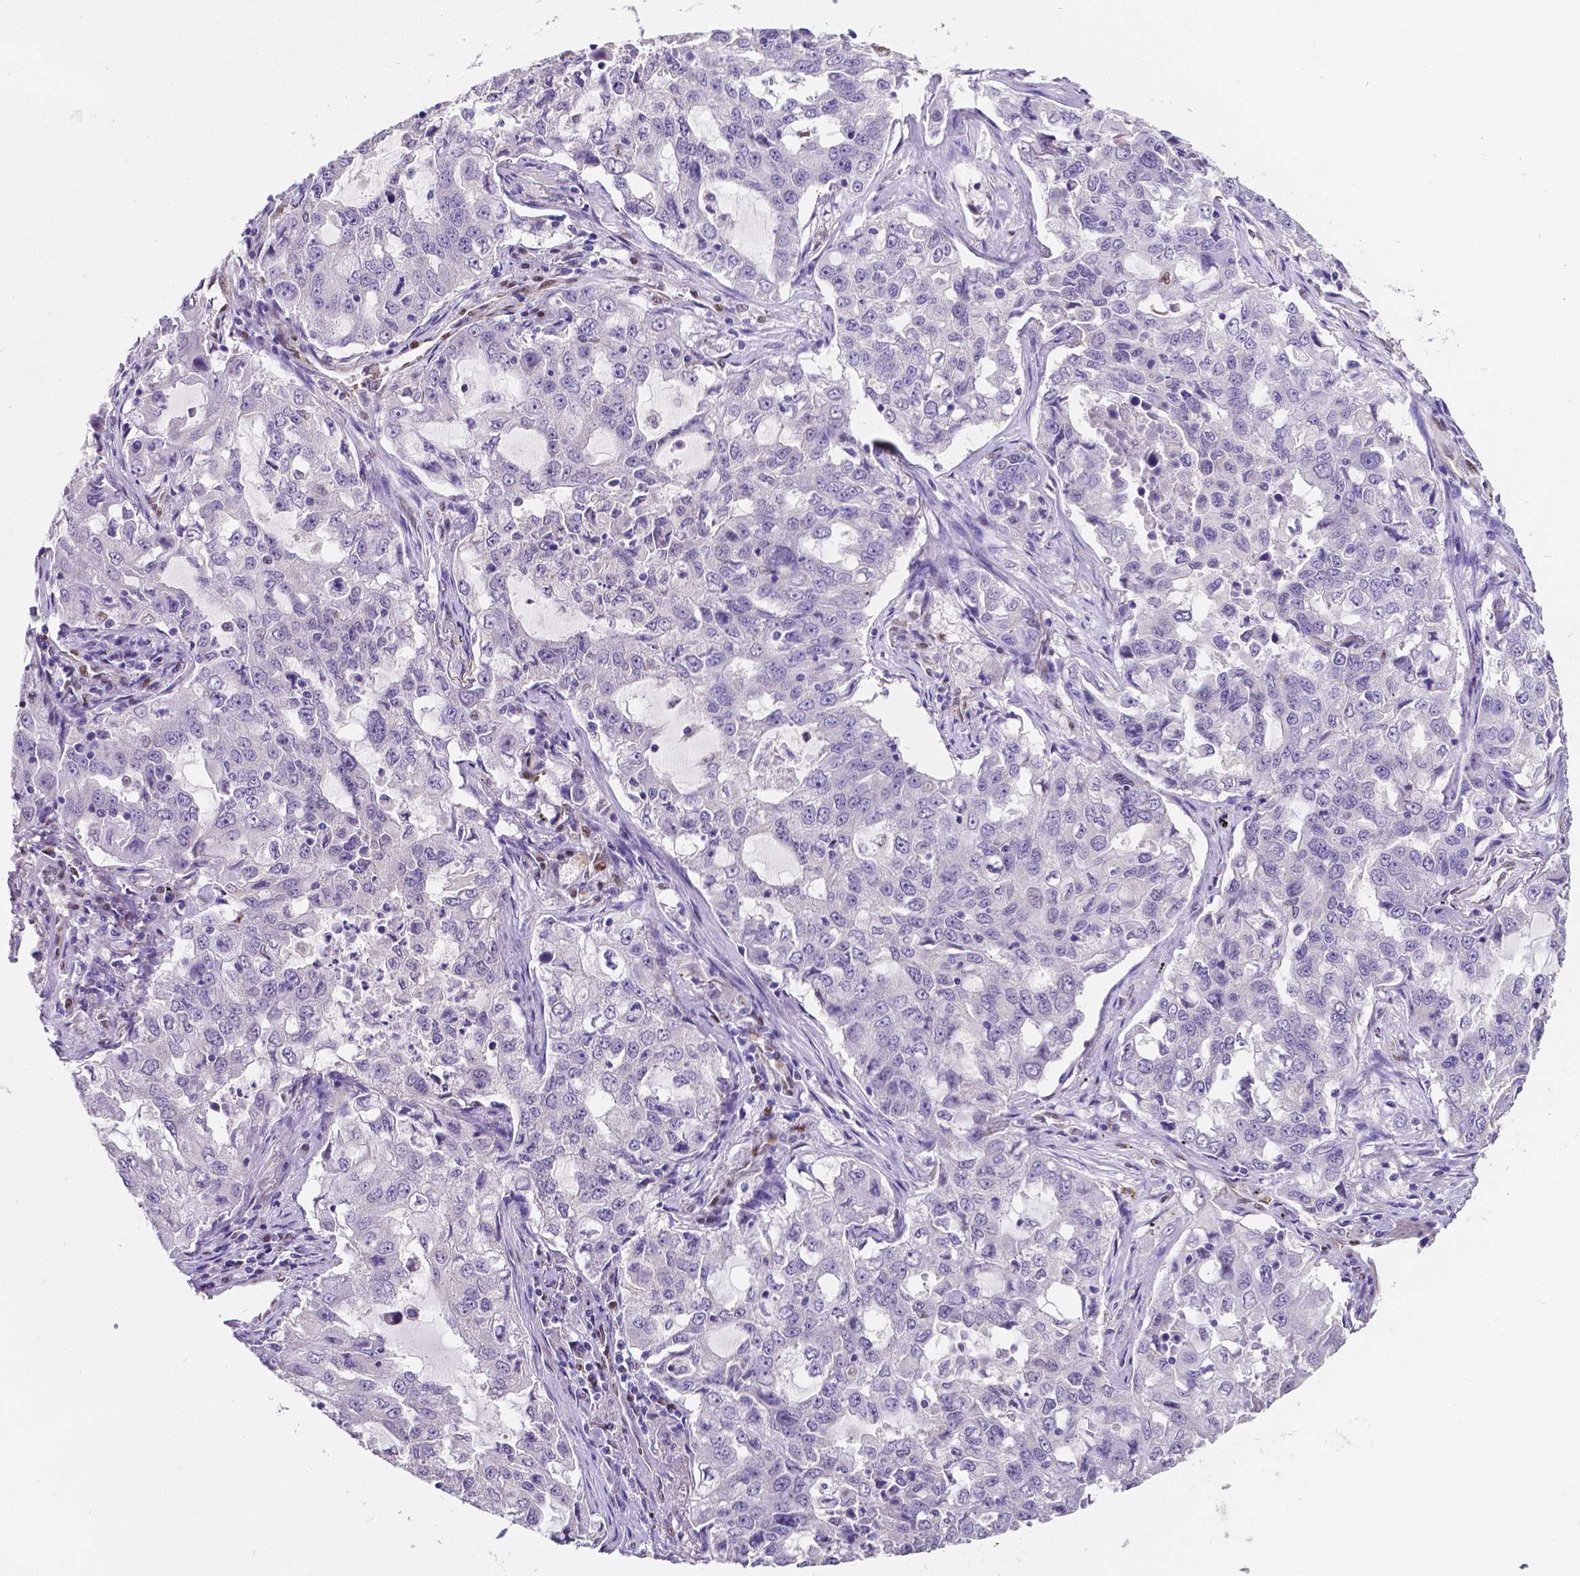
{"staining": {"intensity": "negative", "quantity": "none", "location": "none"}, "tissue": "lung cancer", "cell_type": "Tumor cells", "image_type": "cancer", "snomed": [{"axis": "morphology", "description": "Adenocarcinoma, NOS"}, {"axis": "topography", "description": "Lung"}], "caption": "DAB immunohistochemical staining of human lung cancer (adenocarcinoma) displays no significant positivity in tumor cells.", "gene": "MEF2C", "patient": {"sex": "female", "age": 61}}